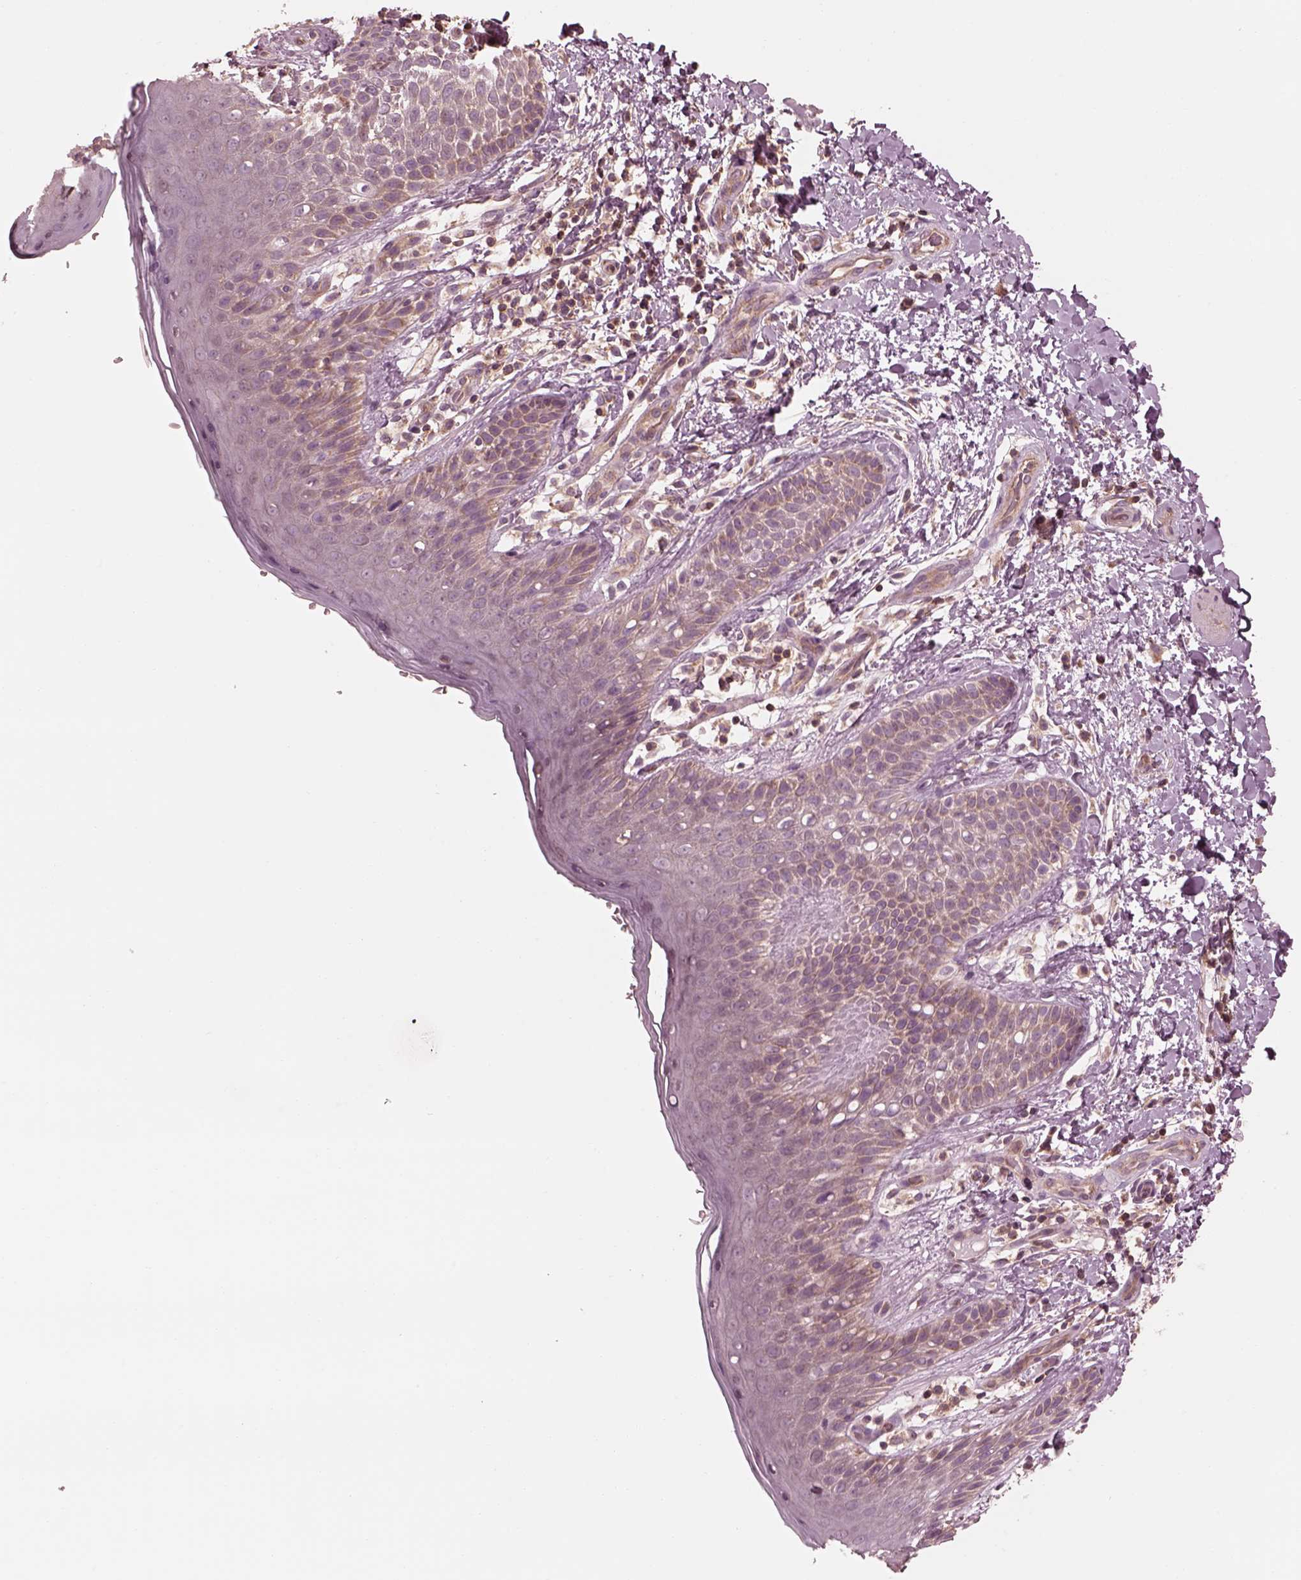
{"staining": {"intensity": "moderate", "quantity": "<25%", "location": "cytoplasmic/membranous"}, "tissue": "skin", "cell_type": "Epidermal cells", "image_type": "normal", "snomed": [{"axis": "morphology", "description": "Normal tissue, NOS"}, {"axis": "topography", "description": "Anal"}], "caption": "An immunohistochemistry (IHC) image of unremarkable tissue is shown. Protein staining in brown shows moderate cytoplasmic/membranous positivity in skin within epidermal cells.", "gene": "STK33", "patient": {"sex": "male", "age": 36}}